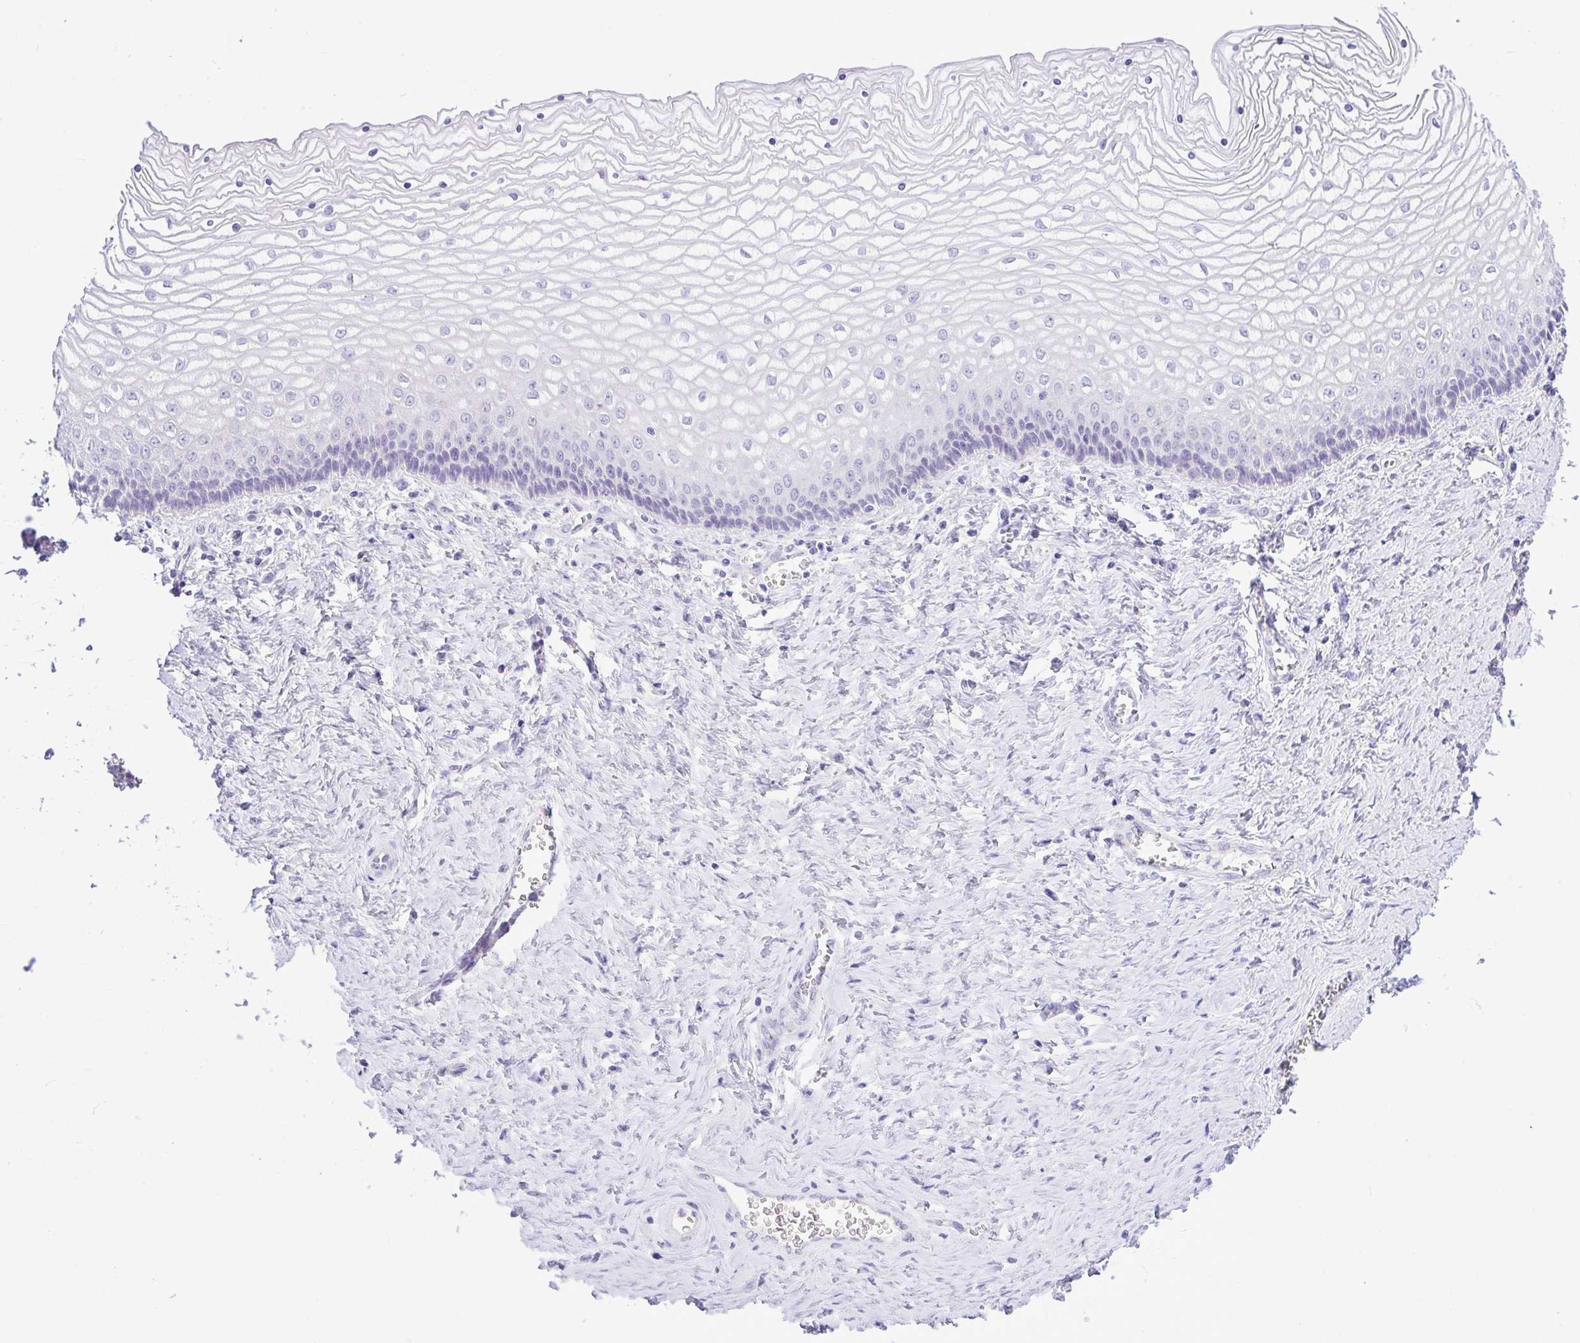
{"staining": {"intensity": "negative", "quantity": "none", "location": "none"}, "tissue": "vagina", "cell_type": "Squamous epithelial cells", "image_type": "normal", "snomed": [{"axis": "morphology", "description": "Normal tissue, NOS"}, {"axis": "topography", "description": "Vagina"}], "caption": "Immunohistochemistry (IHC) of normal human vagina demonstrates no expression in squamous epithelial cells. (Stains: DAB (3,3'-diaminobenzidine) immunohistochemistry (IHC) with hematoxylin counter stain, Microscopy: brightfield microscopy at high magnification).", "gene": "ZNF101", "patient": {"sex": "female", "age": 45}}